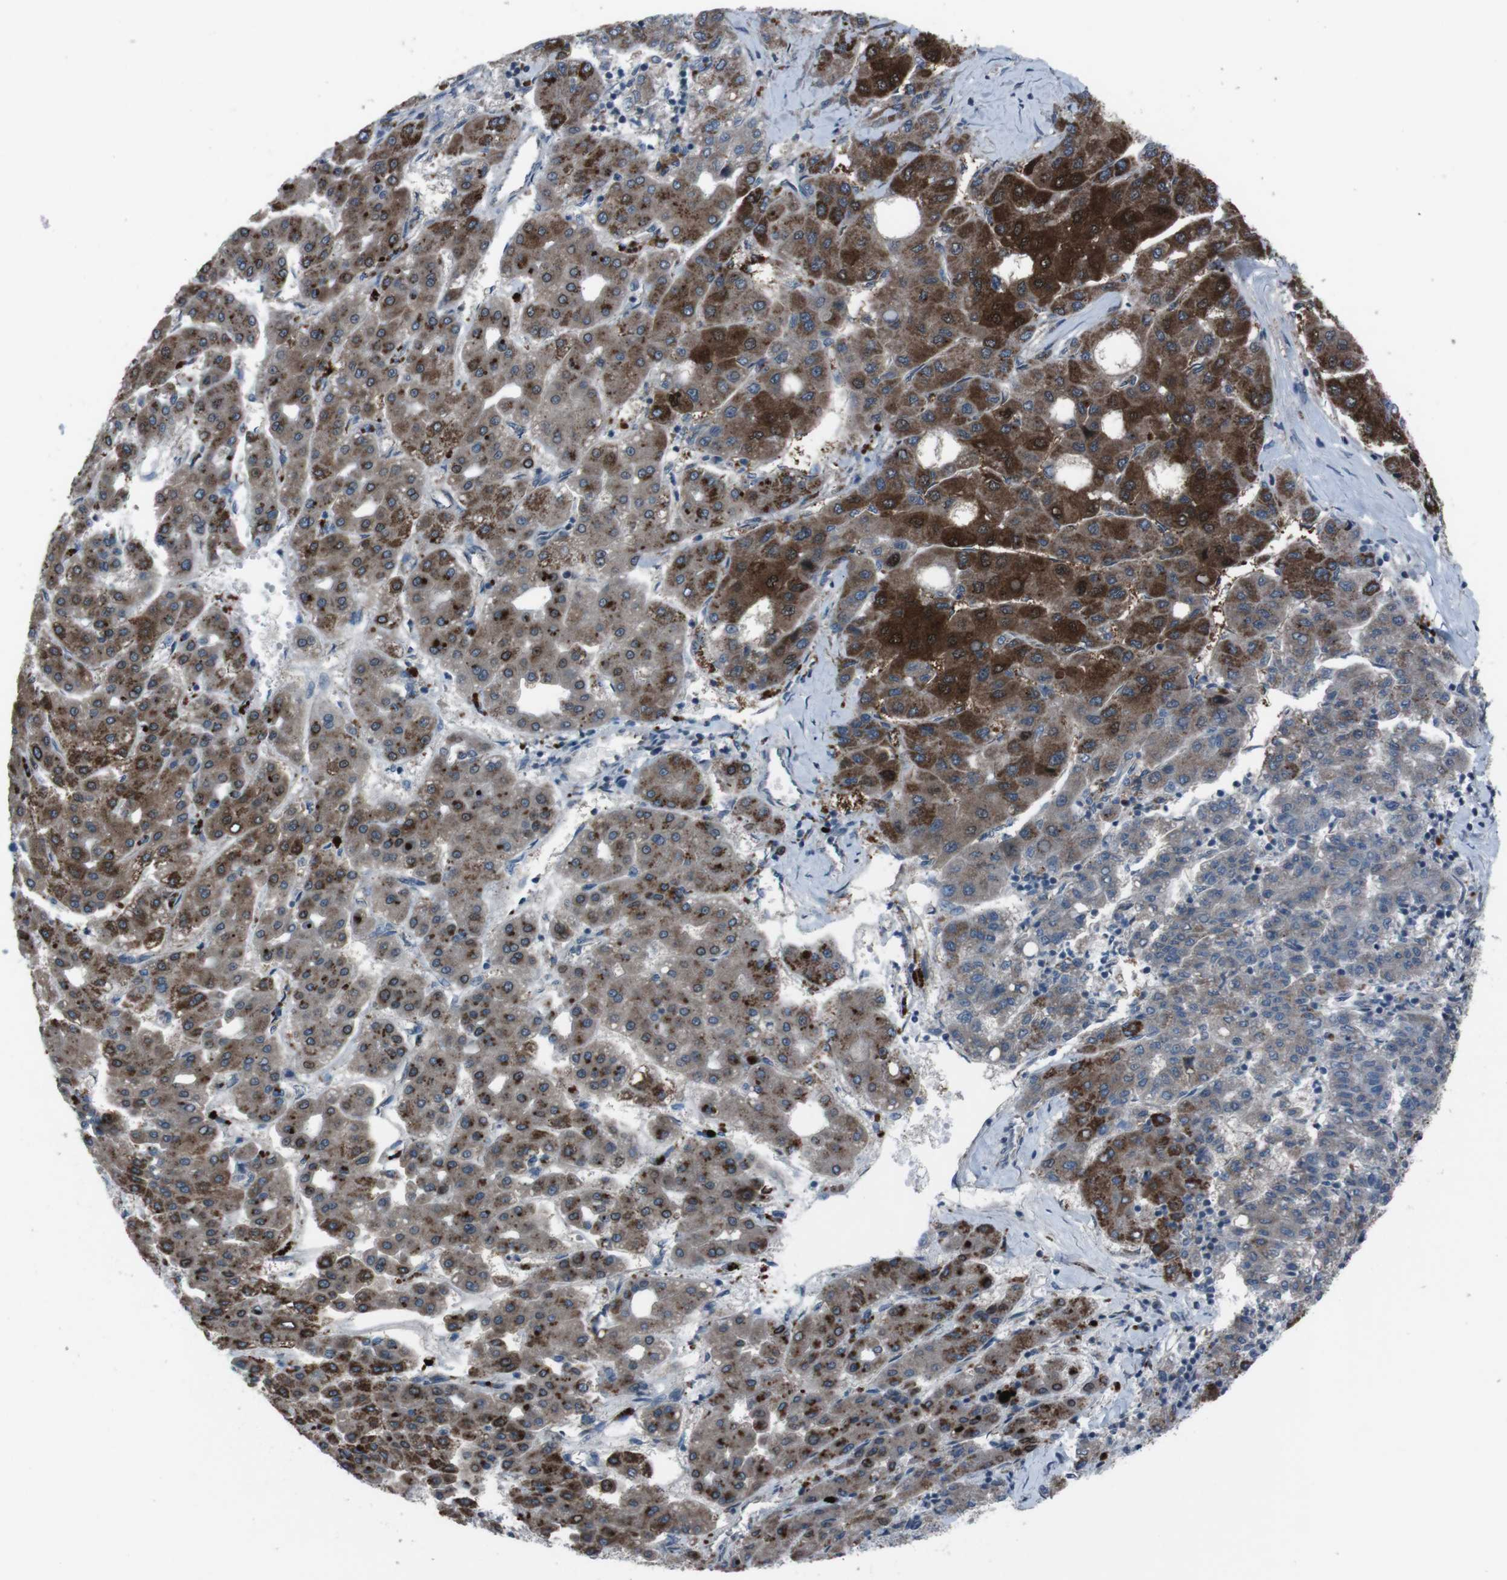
{"staining": {"intensity": "strong", "quantity": "25%-75%", "location": "cytoplasmic/membranous,nuclear"}, "tissue": "liver cancer", "cell_type": "Tumor cells", "image_type": "cancer", "snomed": [{"axis": "morphology", "description": "Carcinoma, Hepatocellular, NOS"}, {"axis": "topography", "description": "Liver"}], "caption": "Protein expression analysis of liver hepatocellular carcinoma displays strong cytoplasmic/membranous and nuclear positivity in about 25%-75% of tumor cells. The staining was performed using DAB (3,3'-diaminobenzidine) to visualize the protein expression in brown, while the nuclei were stained in blue with hematoxylin (Magnification: 20x).", "gene": "EFNA5", "patient": {"sex": "male", "age": 65}}